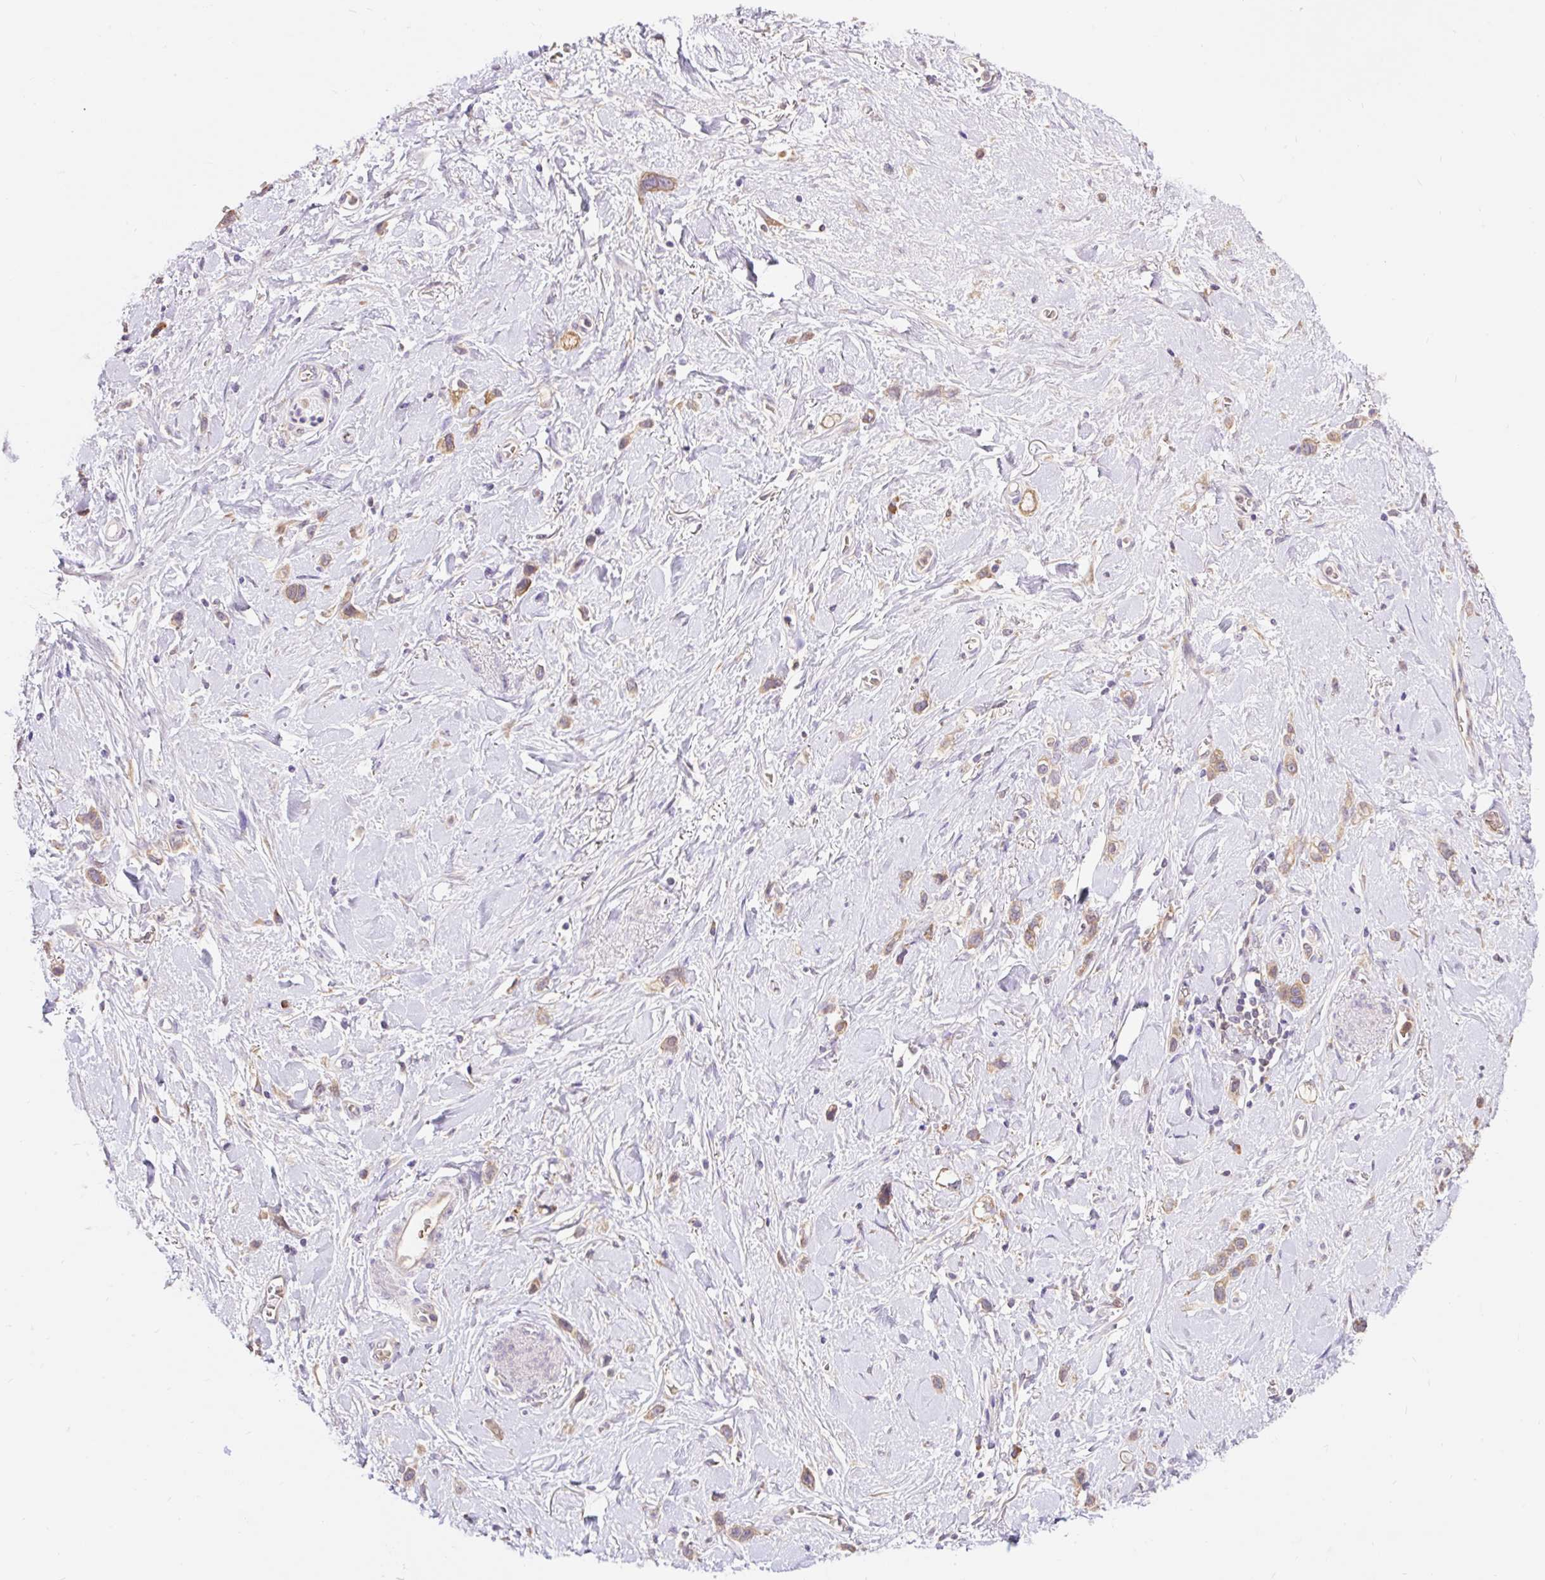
{"staining": {"intensity": "moderate", "quantity": ">75%", "location": "cytoplasmic/membranous"}, "tissue": "stomach cancer", "cell_type": "Tumor cells", "image_type": "cancer", "snomed": [{"axis": "morphology", "description": "Adenocarcinoma, NOS"}, {"axis": "topography", "description": "Stomach"}], "caption": "Human stomach cancer (adenocarcinoma) stained with a protein marker displays moderate staining in tumor cells.", "gene": "SEC63", "patient": {"sex": "female", "age": 65}}